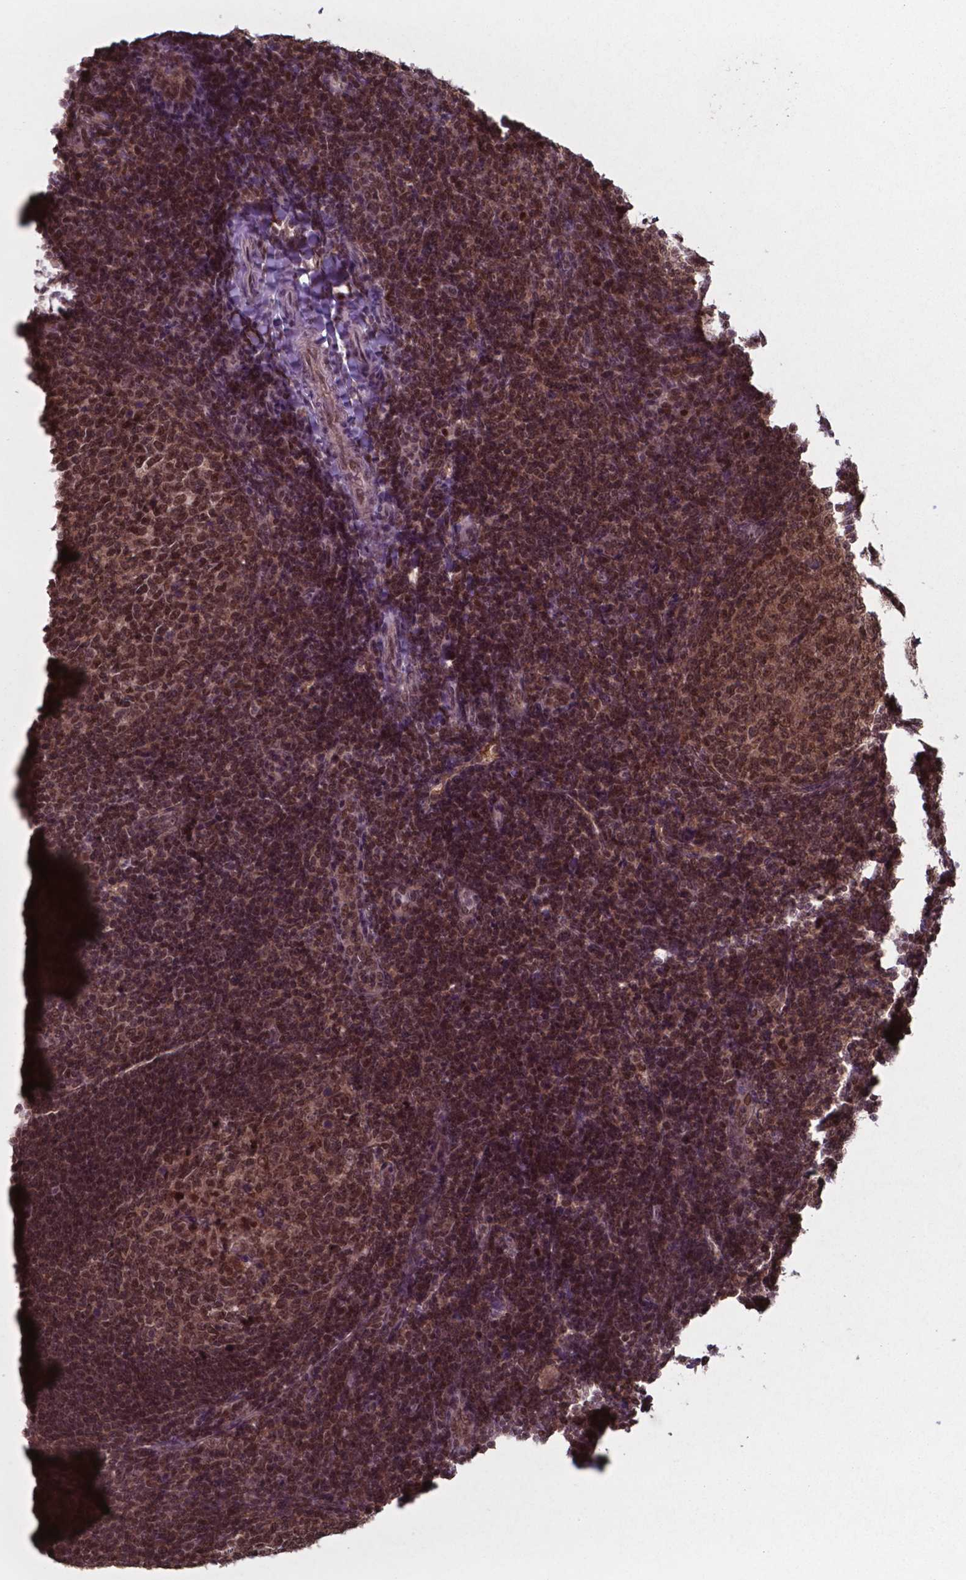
{"staining": {"intensity": "moderate", "quantity": ">75%", "location": "nuclear"}, "tissue": "tonsil", "cell_type": "Germinal center cells", "image_type": "normal", "snomed": [{"axis": "morphology", "description": "Normal tissue, NOS"}, {"axis": "topography", "description": "Tonsil"}], "caption": "Protein expression analysis of benign tonsil reveals moderate nuclear staining in about >75% of germinal center cells. (brown staining indicates protein expression, while blue staining denotes nuclei).", "gene": "UBA1", "patient": {"sex": "female", "age": 10}}